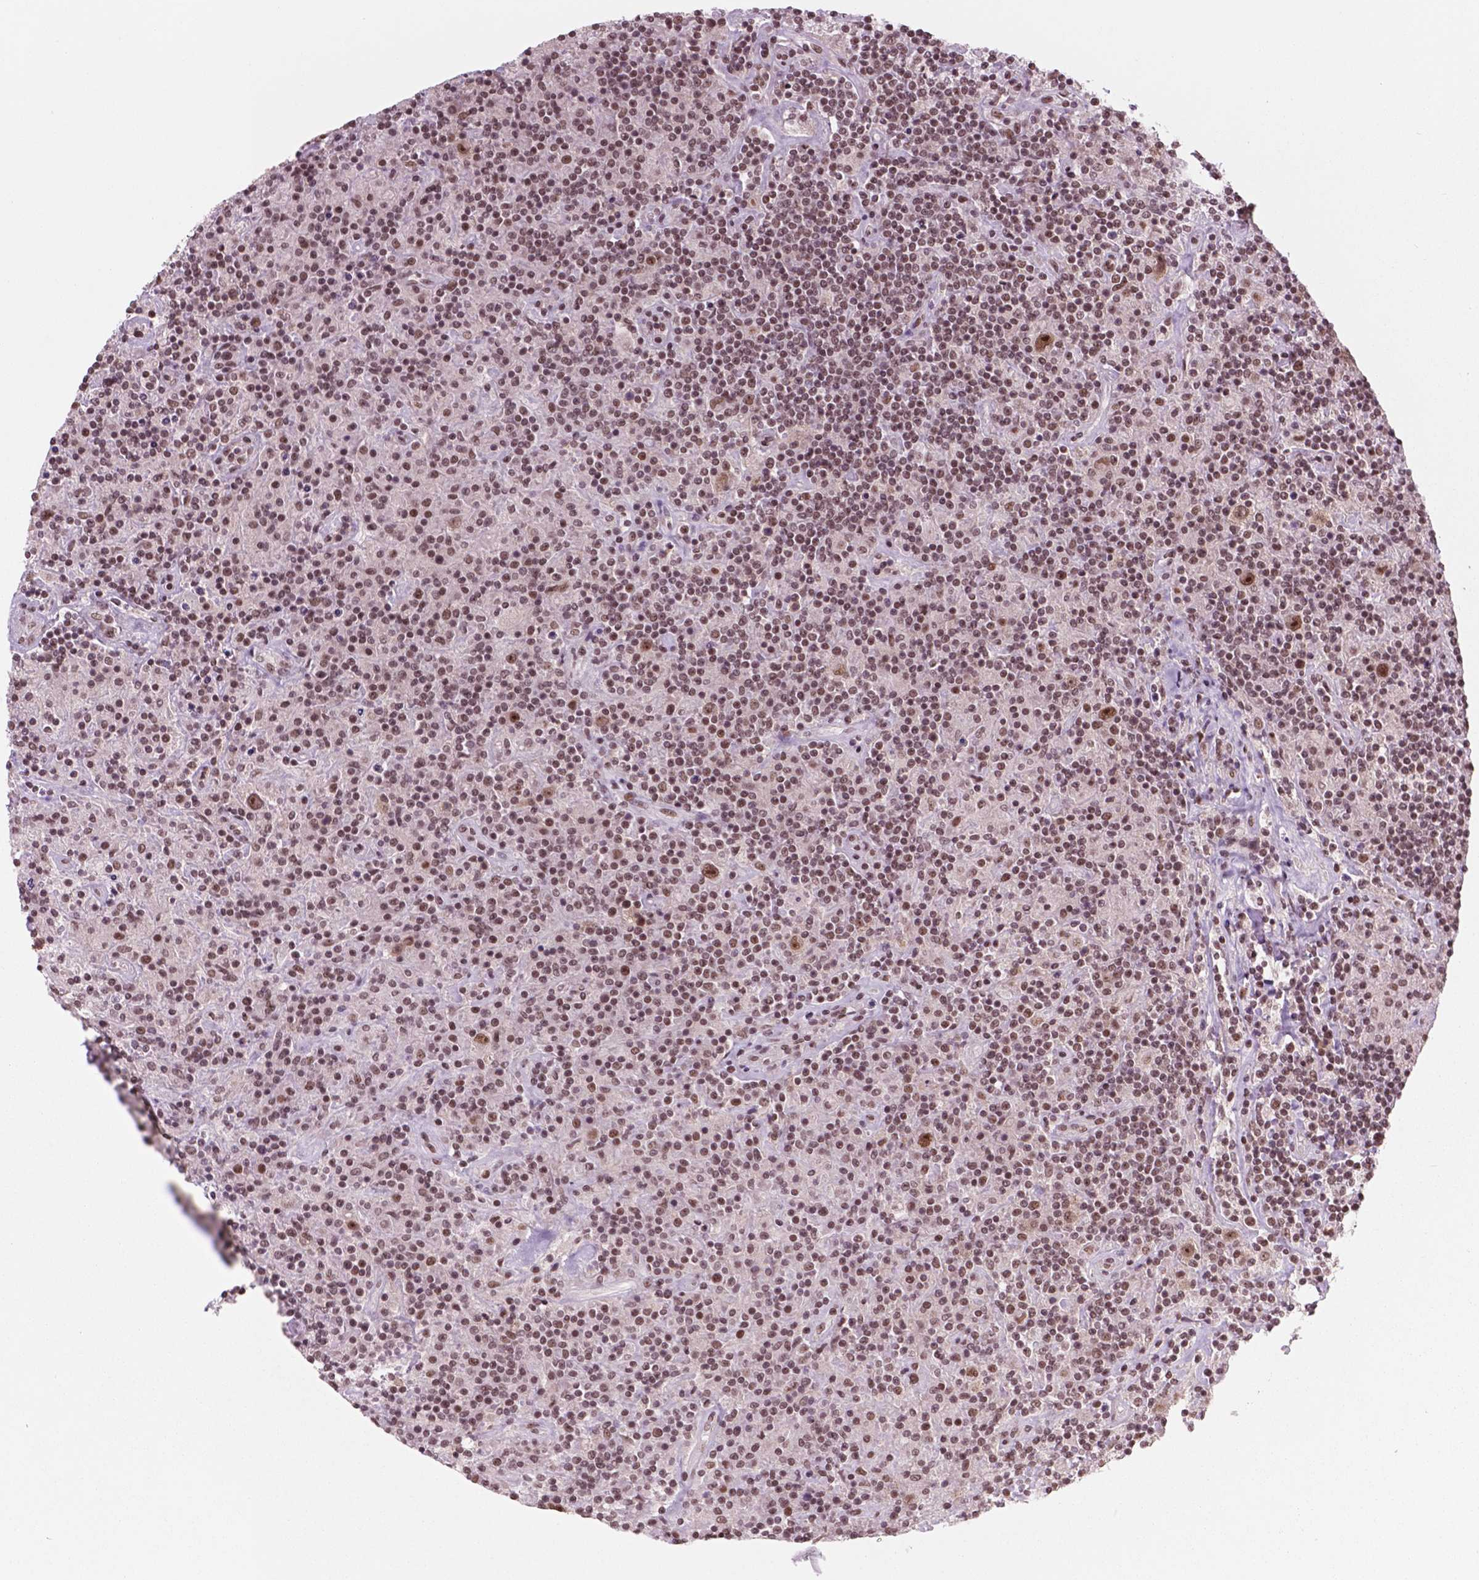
{"staining": {"intensity": "moderate", "quantity": ">75%", "location": "nuclear"}, "tissue": "lymphoma", "cell_type": "Tumor cells", "image_type": "cancer", "snomed": [{"axis": "morphology", "description": "Hodgkin's disease, NOS"}, {"axis": "topography", "description": "Lymph node"}], "caption": "Moderate nuclear expression for a protein is present in approximately >75% of tumor cells of Hodgkin's disease using immunohistochemistry.", "gene": "POLR2E", "patient": {"sex": "male", "age": 70}}